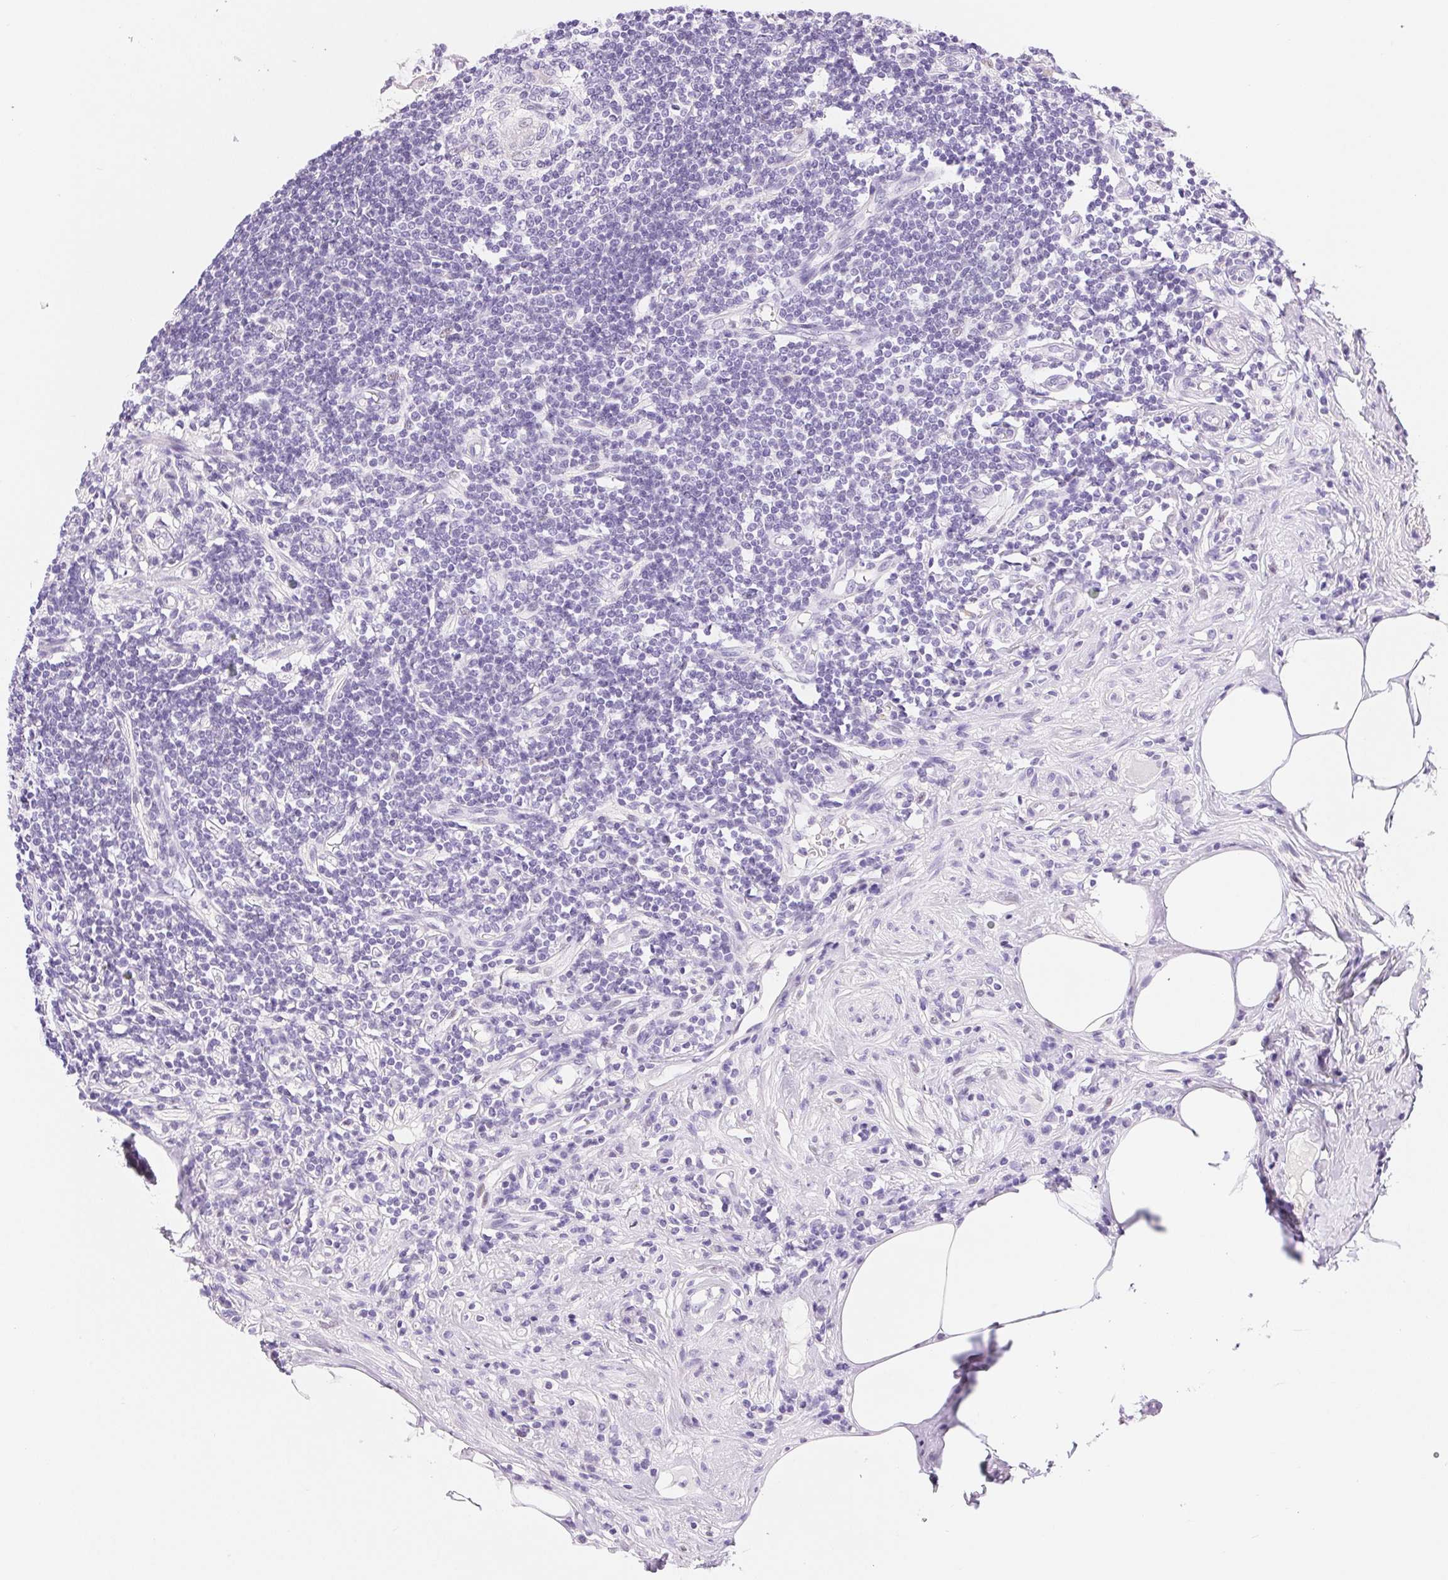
{"staining": {"intensity": "negative", "quantity": "none", "location": "none"}, "tissue": "appendix", "cell_type": "Glandular cells", "image_type": "normal", "snomed": [{"axis": "morphology", "description": "Normal tissue, NOS"}, {"axis": "topography", "description": "Appendix"}], "caption": "Protein analysis of normal appendix exhibits no significant positivity in glandular cells. (Immunohistochemistry, brightfield microscopy, high magnification).", "gene": "ASGR2", "patient": {"sex": "female", "age": 57}}